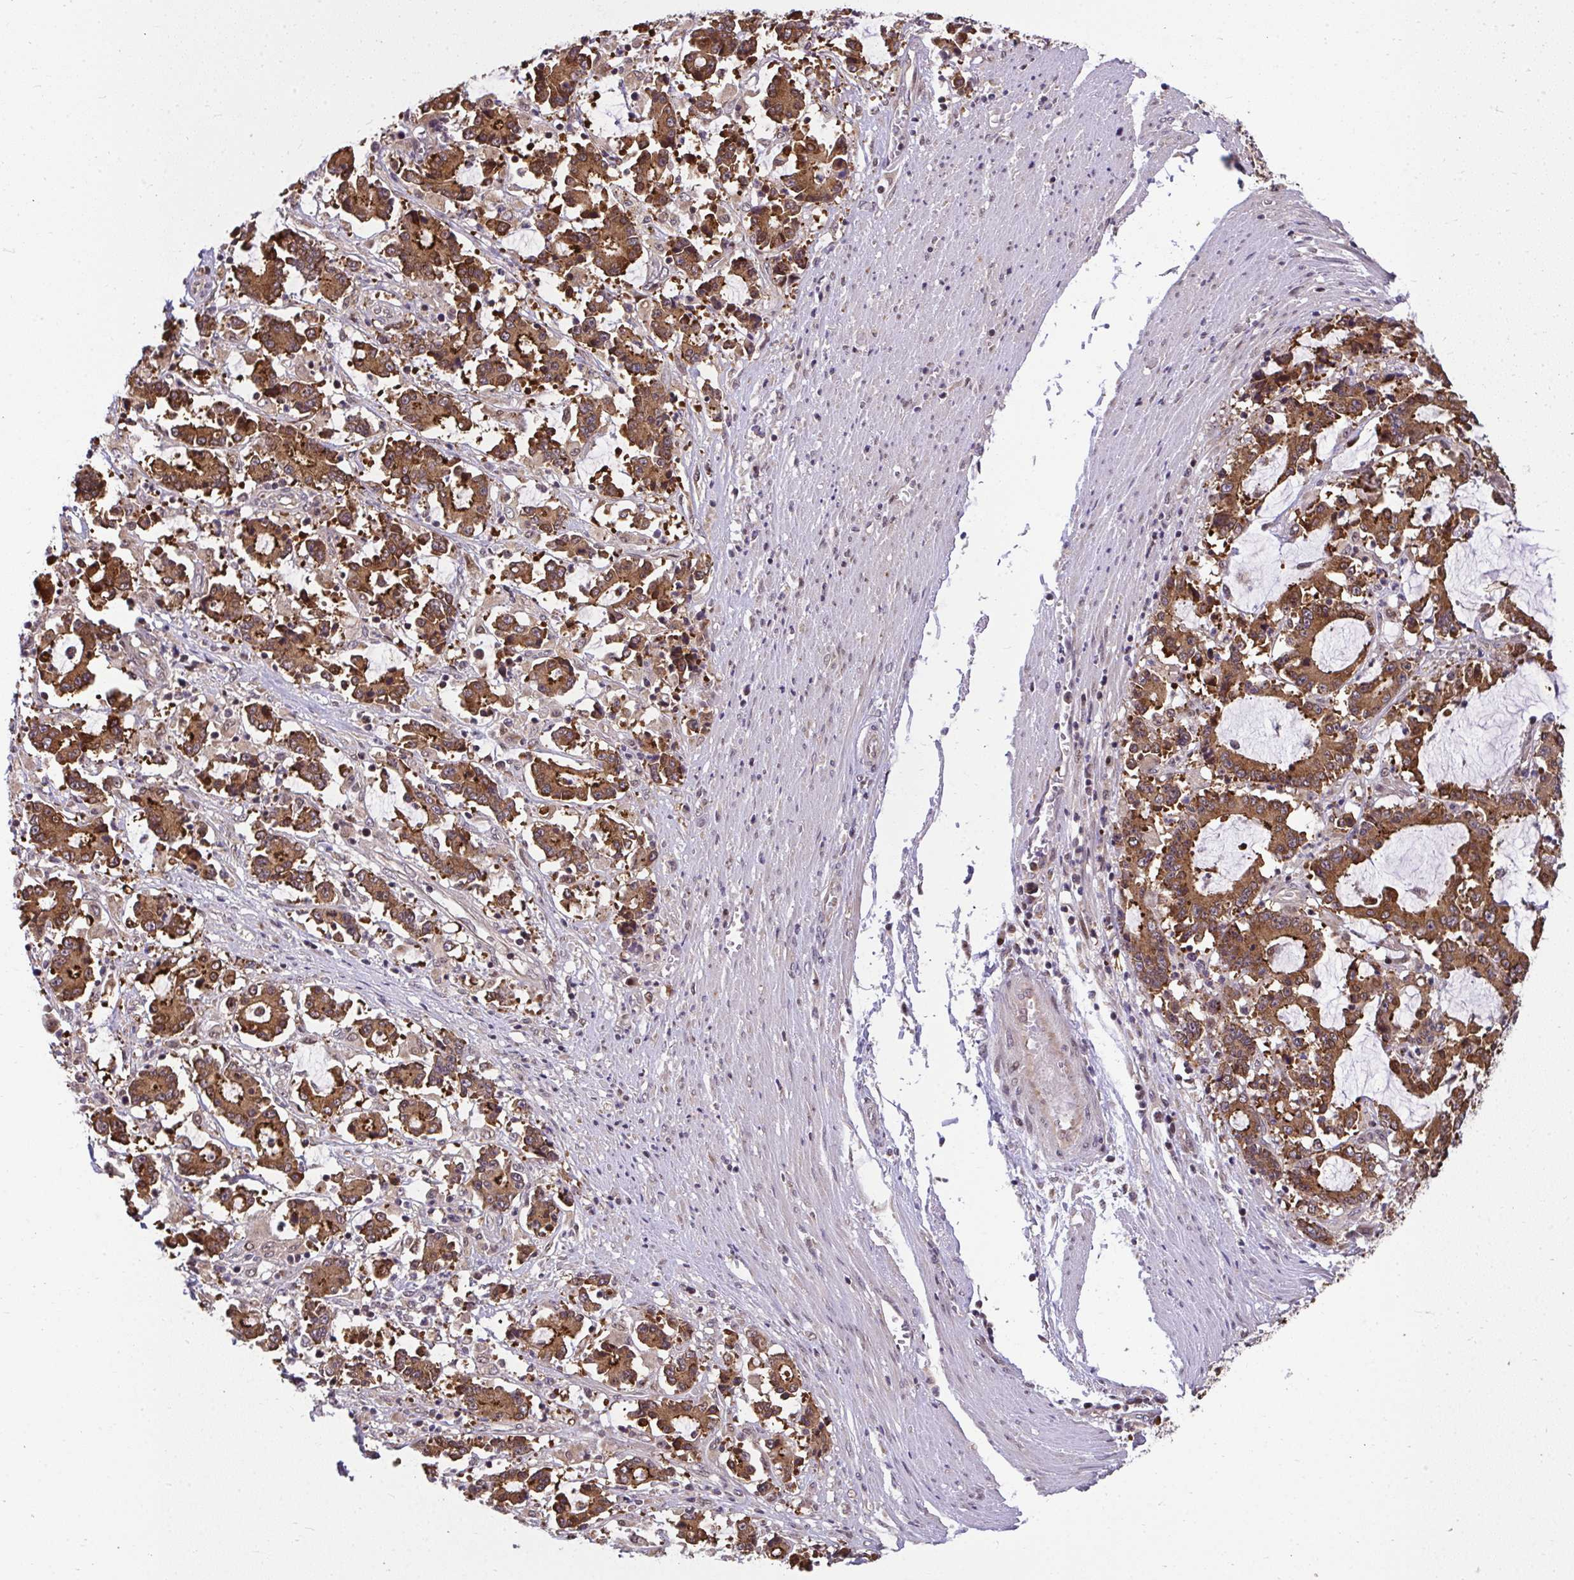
{"staining": {"intensity": "strong", "quantity": ">75%", "location": "cytoplasmic/membranous"}, "tissue": "stomach cancer", "cell_type": "Tumor cells", "image_type": "cancer", "snomed": [{"axis": "morphology", "description": "Adenocarcinoma, NOS"}, {"axis": "topography", "description": "Stomach, upper"}], "caption": "Human stomach adenocarcinoma stained with a brown dye exhibits strong cytoplasmic/membranous positive positivity in approximately >75% of tumor cells.", "gene": "RDH14", "patient": {"sex": "male", "age": 68}}